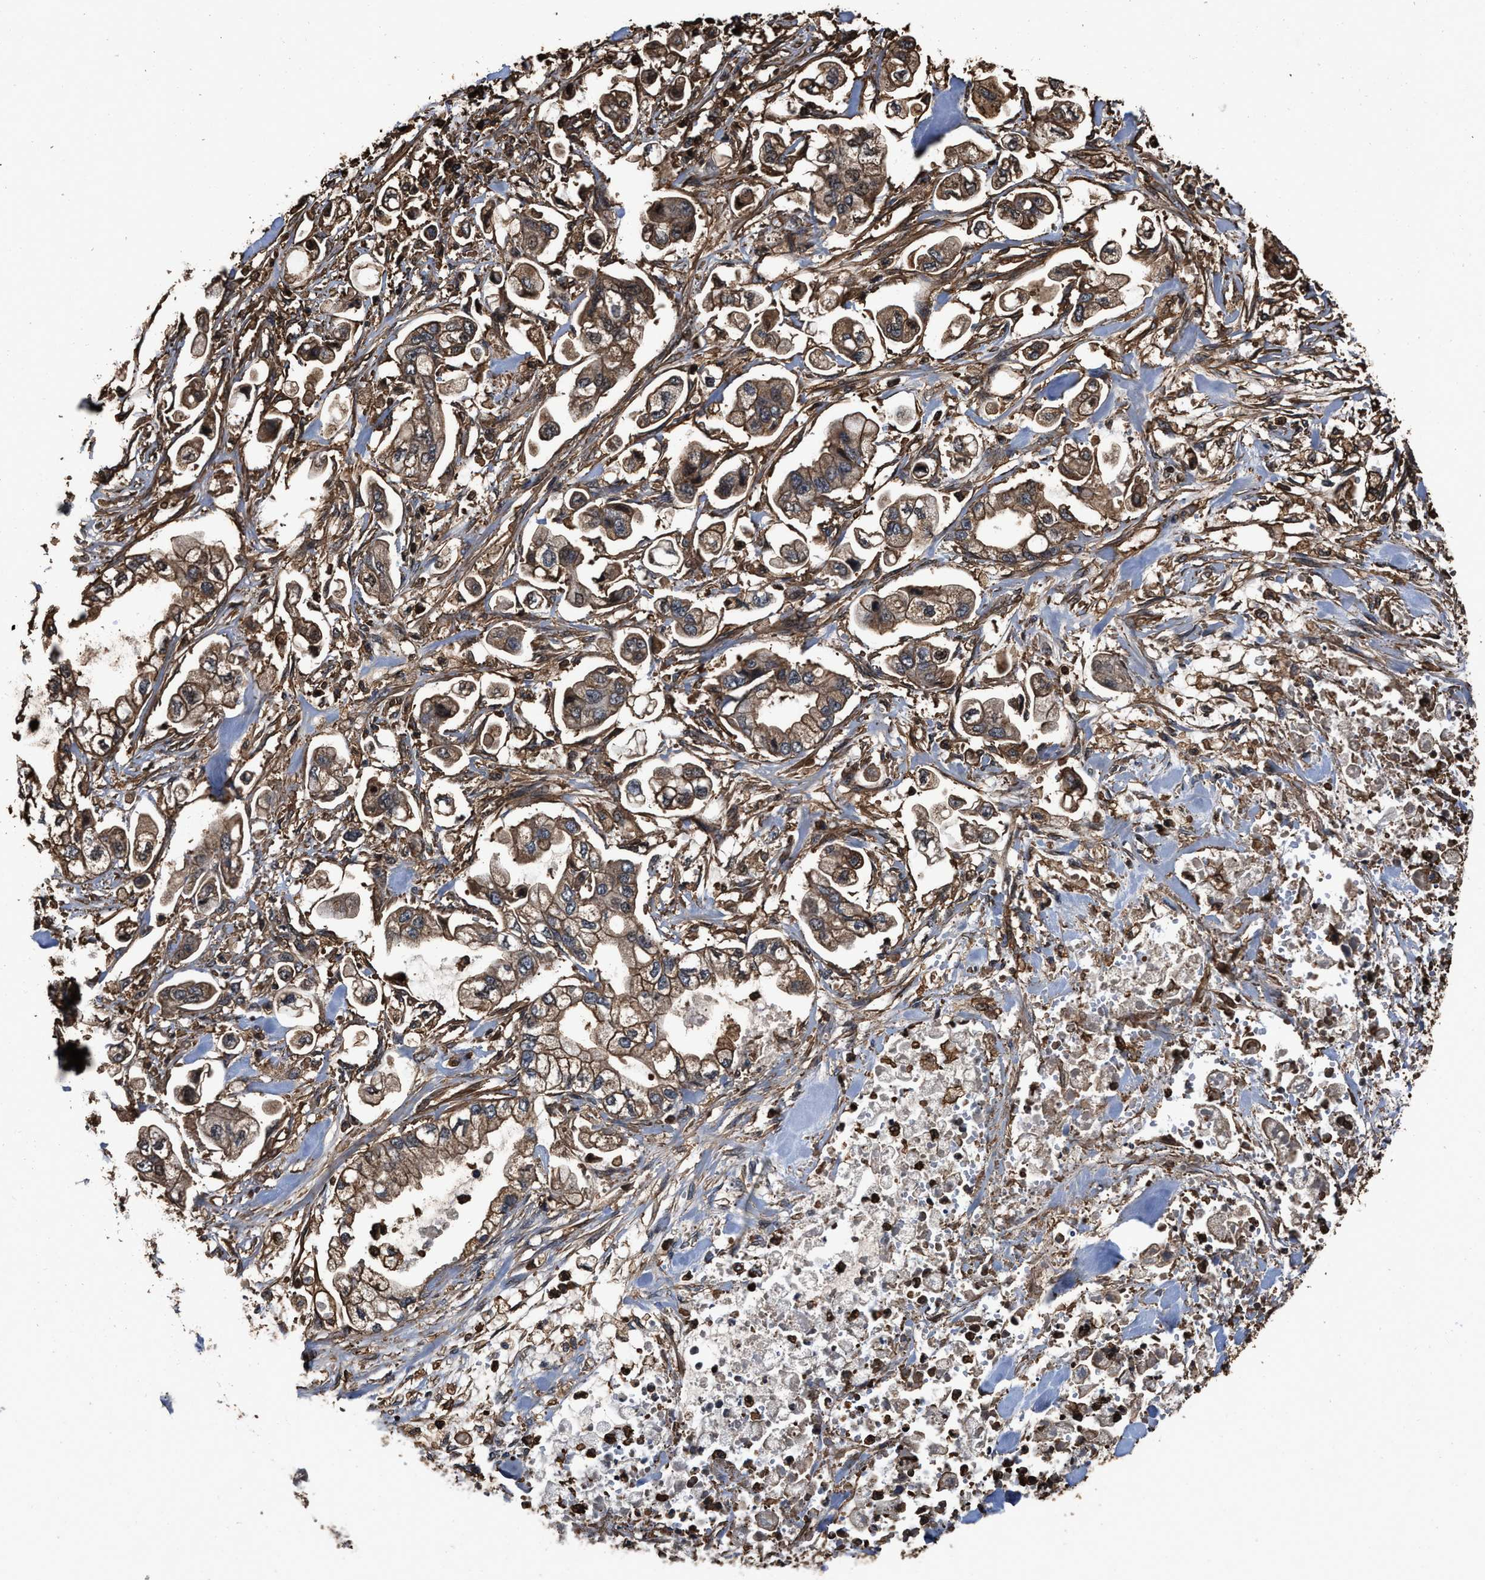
{"staining": {"intensity": "moderate", "quantity": ">75%", "location": "cytoplasmic/membranous"}, "tissue": "stomach cancer", "cell_type": "Tumor cells", "image_type": "cancer", "snomed": [{"axis": "morphology", "description": "Normal tissue, NOS"}, {"axis": "morphology", "description": "Adenocarcinoma, NOS"}, {"axis": "topography", "description": "Stomach"}], "caption": "The photomicrograph exhibits staining of stomach adenocarcinoma, revealing moderate cytoplasmic/membranous protein staining (brown color) within tumor cells.", "gene": "KBTBD2", "patient": {"sex": "male", "age": 62}}